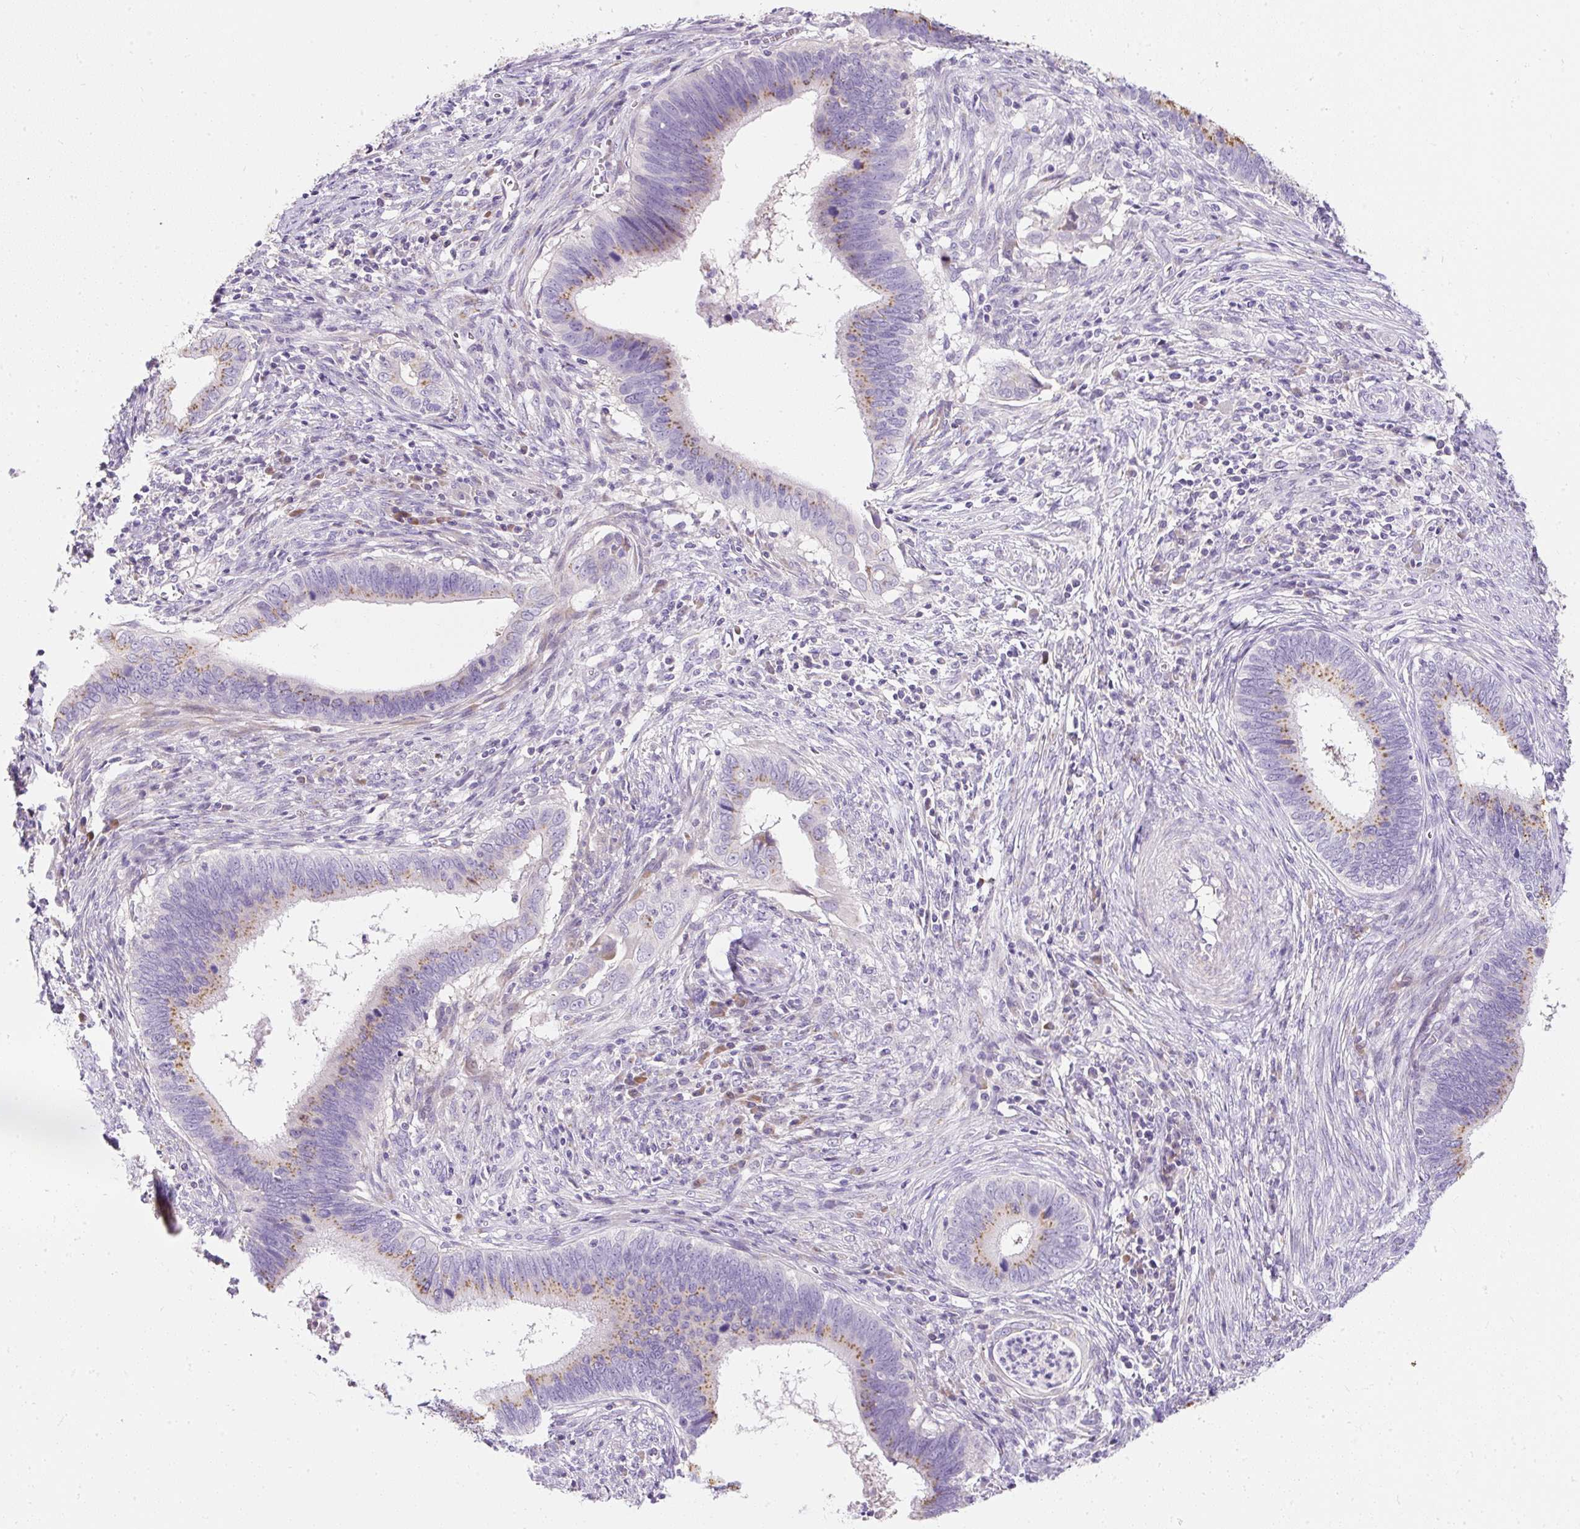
{"staining": {"intensity": "moderate", "quantity": ">75%", "location": "cytoplasmic/membranous"}, "tissue": "cervical cancer", "cell_type": "Tumor cells", "image_type": "cancer", "snomed": [{"axis": "morphology", "description": "Adenocarcinoma, NOS"}, {"axis": "topography", "description": "Cervix"}], "caption": "Human cervical cancer (adenocarcinoma) stained with a protein marker reveals moderate staining in tumor cells.", "gene": "DTX4", "patient": {"sex": "female", "age": 42}}